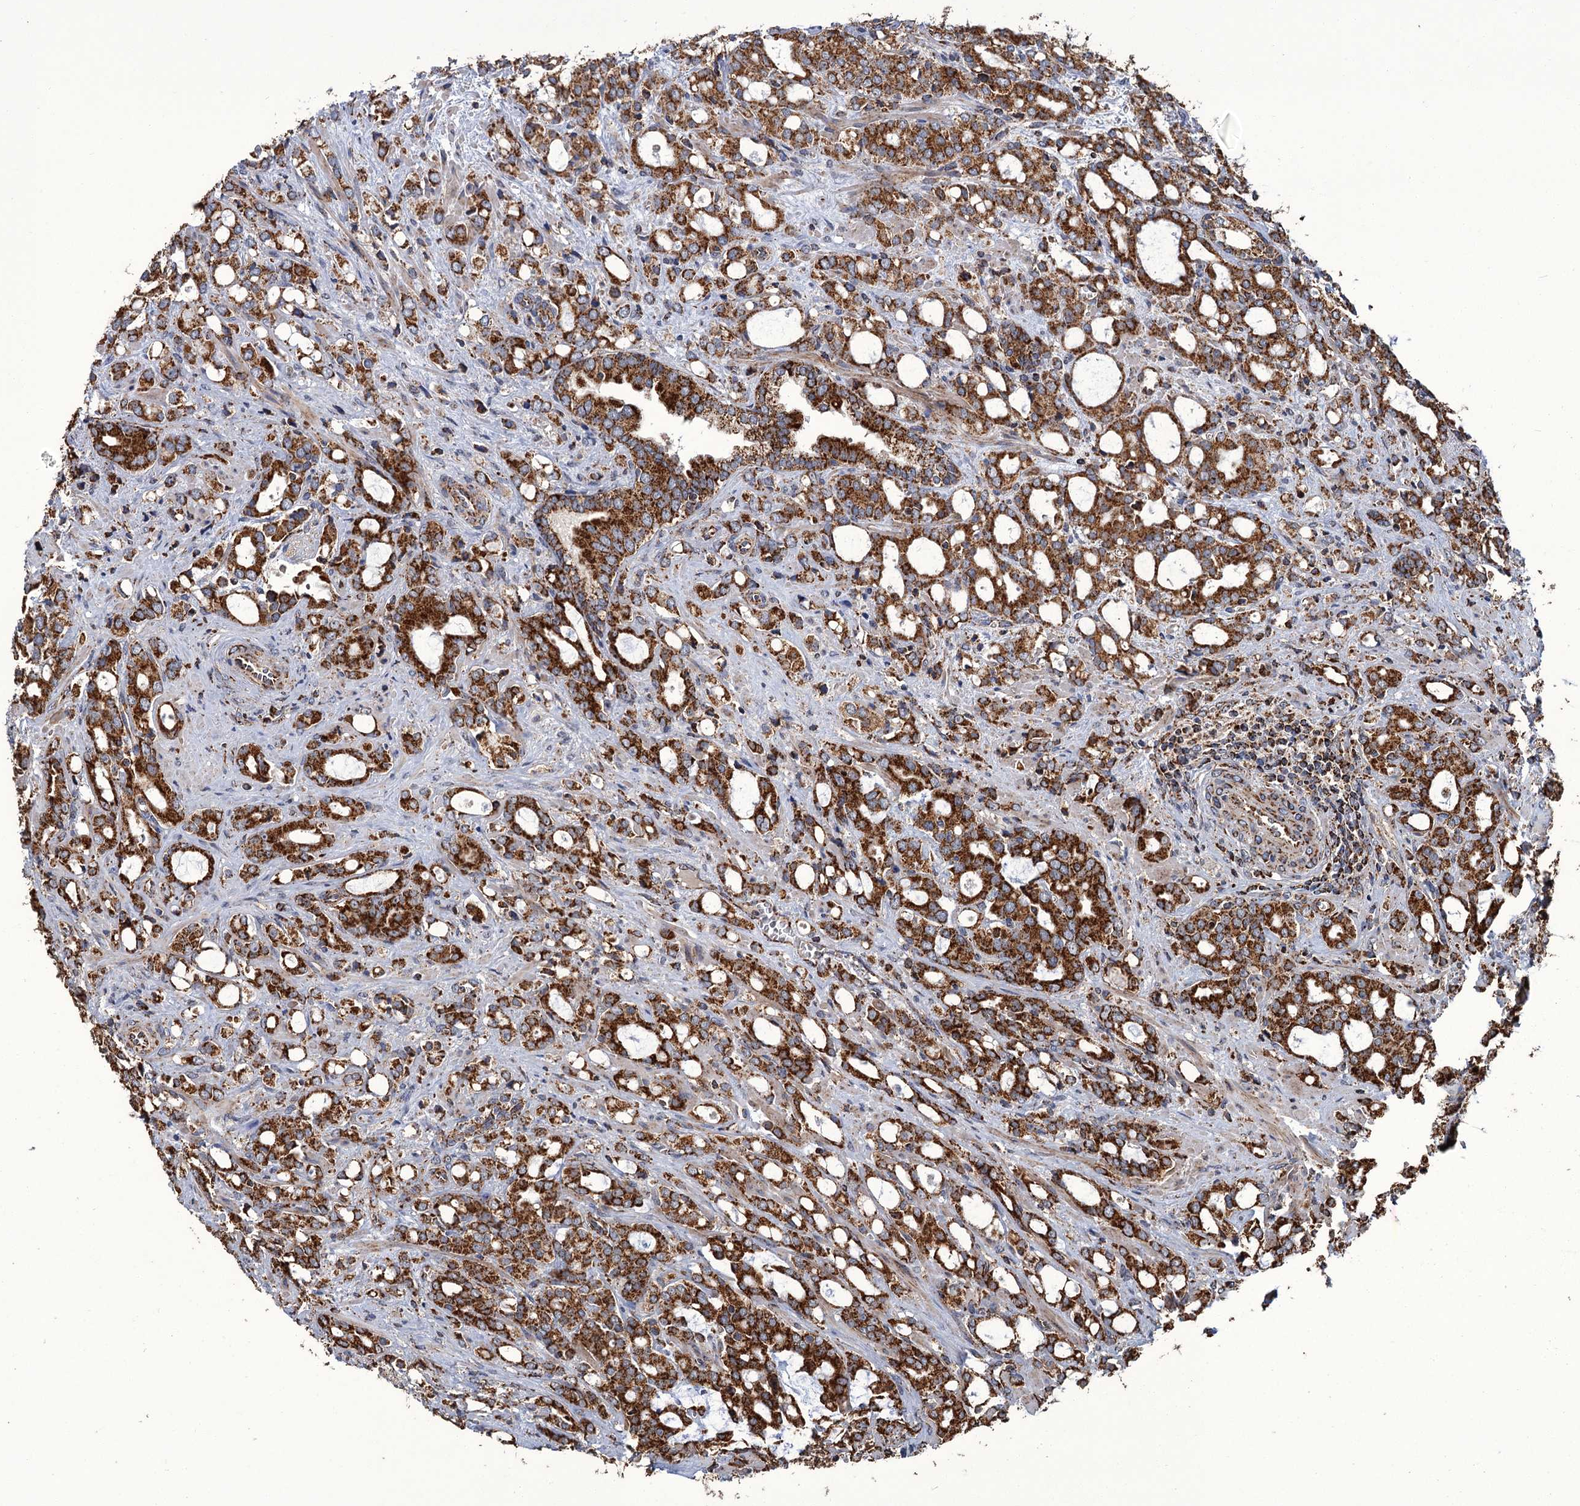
{"staining": {"intensity": "strong", "quantity": ">75%", "location": "cytoplasmic/membranous"}, "tissue": "prostate cancer", "cell_type": "Tumor cells", "image_type": "cancer", "snomed": [{"axis": "morphology", "description": "Adenocarcinoma, High grade"}, {"axis": "topography", "description": "Prostate"}], "caption": "Immunohistochemical staining of prostate cancer demonstrates strong cytoplasmic/membranous protein positivity in about >75% of tumor cells.", "gene": "APH1A", "patient": {"sex": "male", "age": 72}}